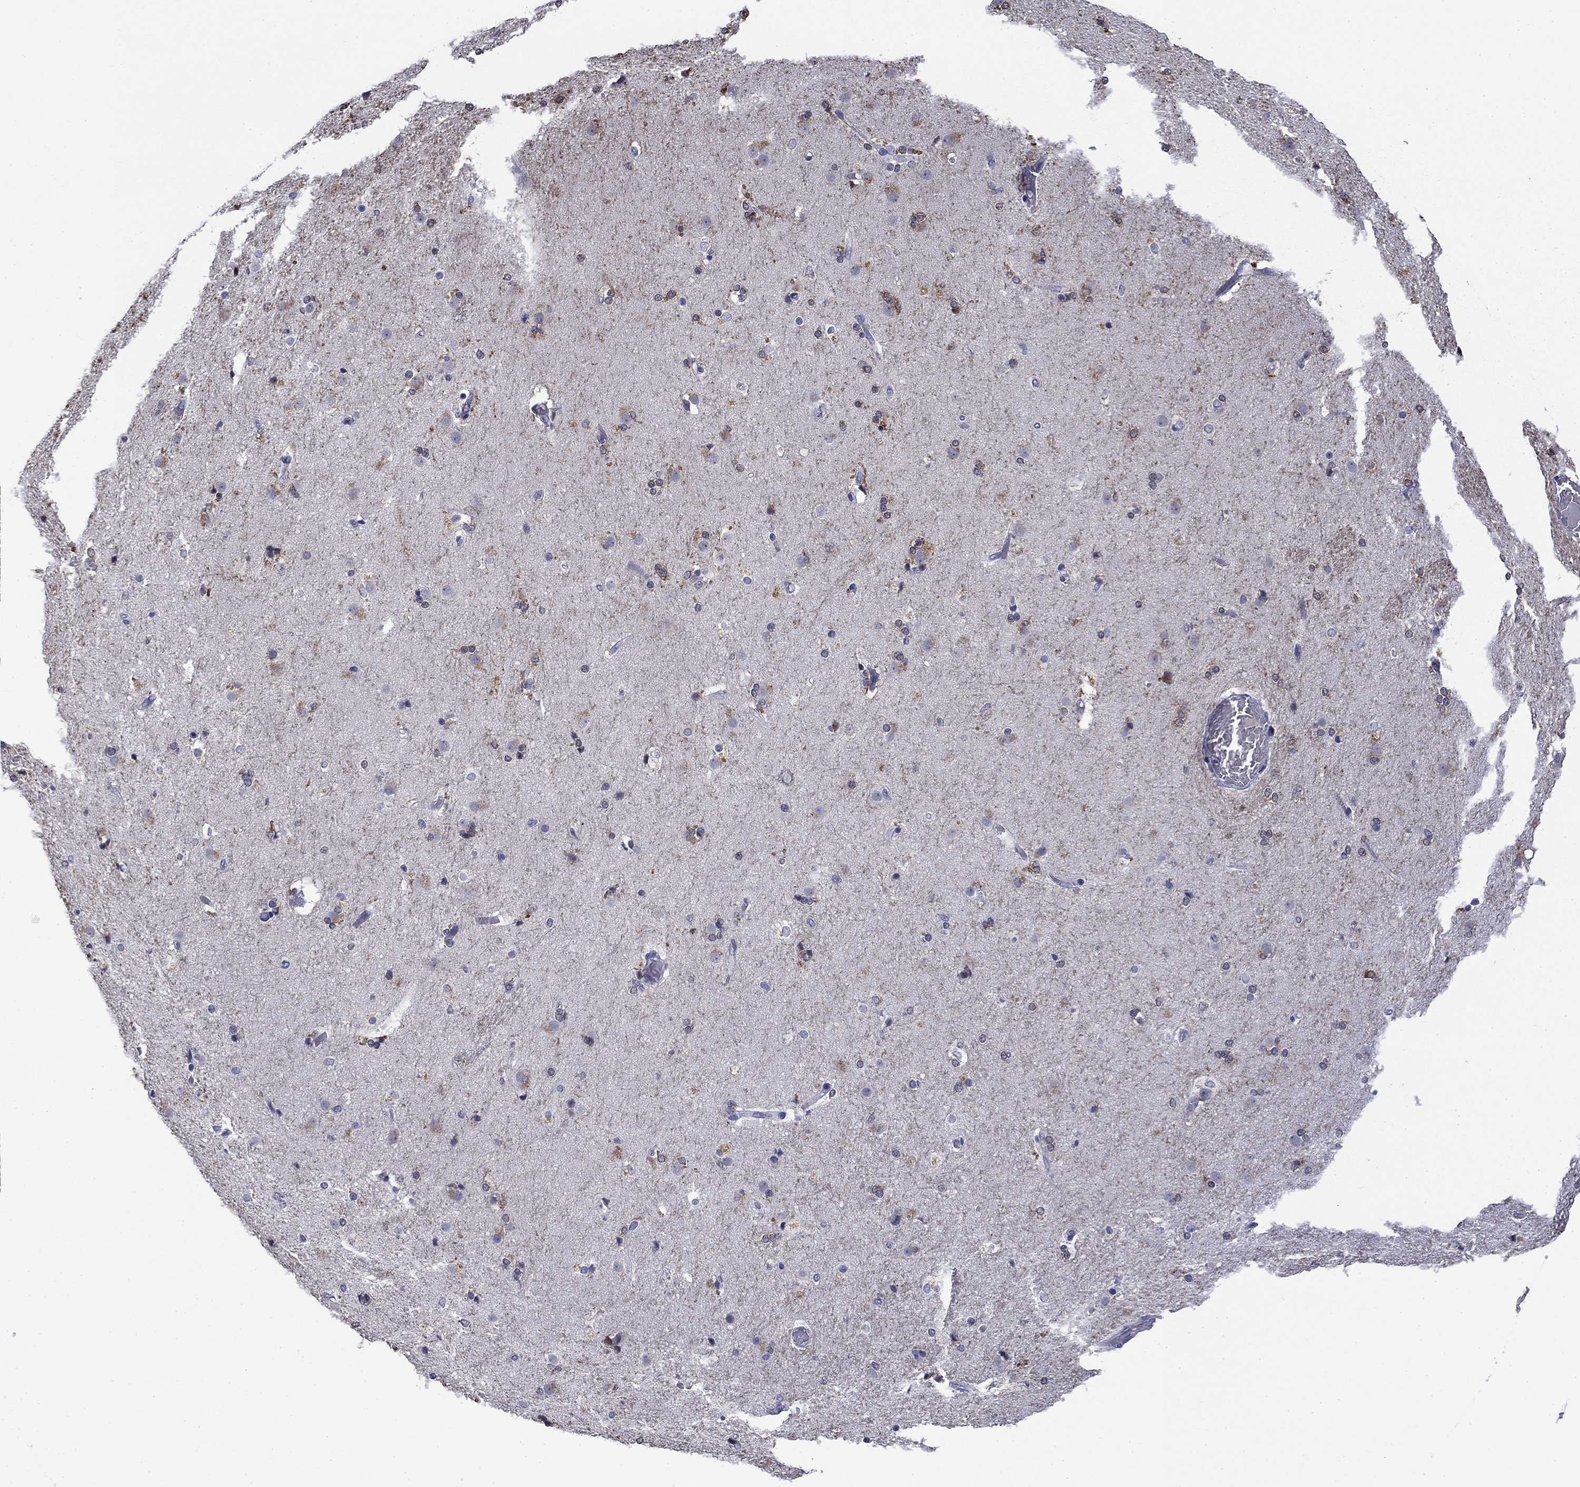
{"staining": {"intensity": "strong", "quantity": "<25%", "location": "cytoplasmic/membranous"}, "tissue": "caudate", "cell_type": "Glial cells", "image_type": "normal", "snomed": [{"axis": "morphology", "description": "Normal tissue, NOS"}, {"axis": "topography", "description": "Lateral ventricle wall"}], "caption": "Benign caudate was stained to show a protein in brown. There is medium levels of strong cytoplasmic/membranous expression in approximately <25% of glial cells. The protein is shown in brown color, while the nuclei are stained blue.", "gene": "BCL2L14", "patient": {"sex": "female", "age": 71}}